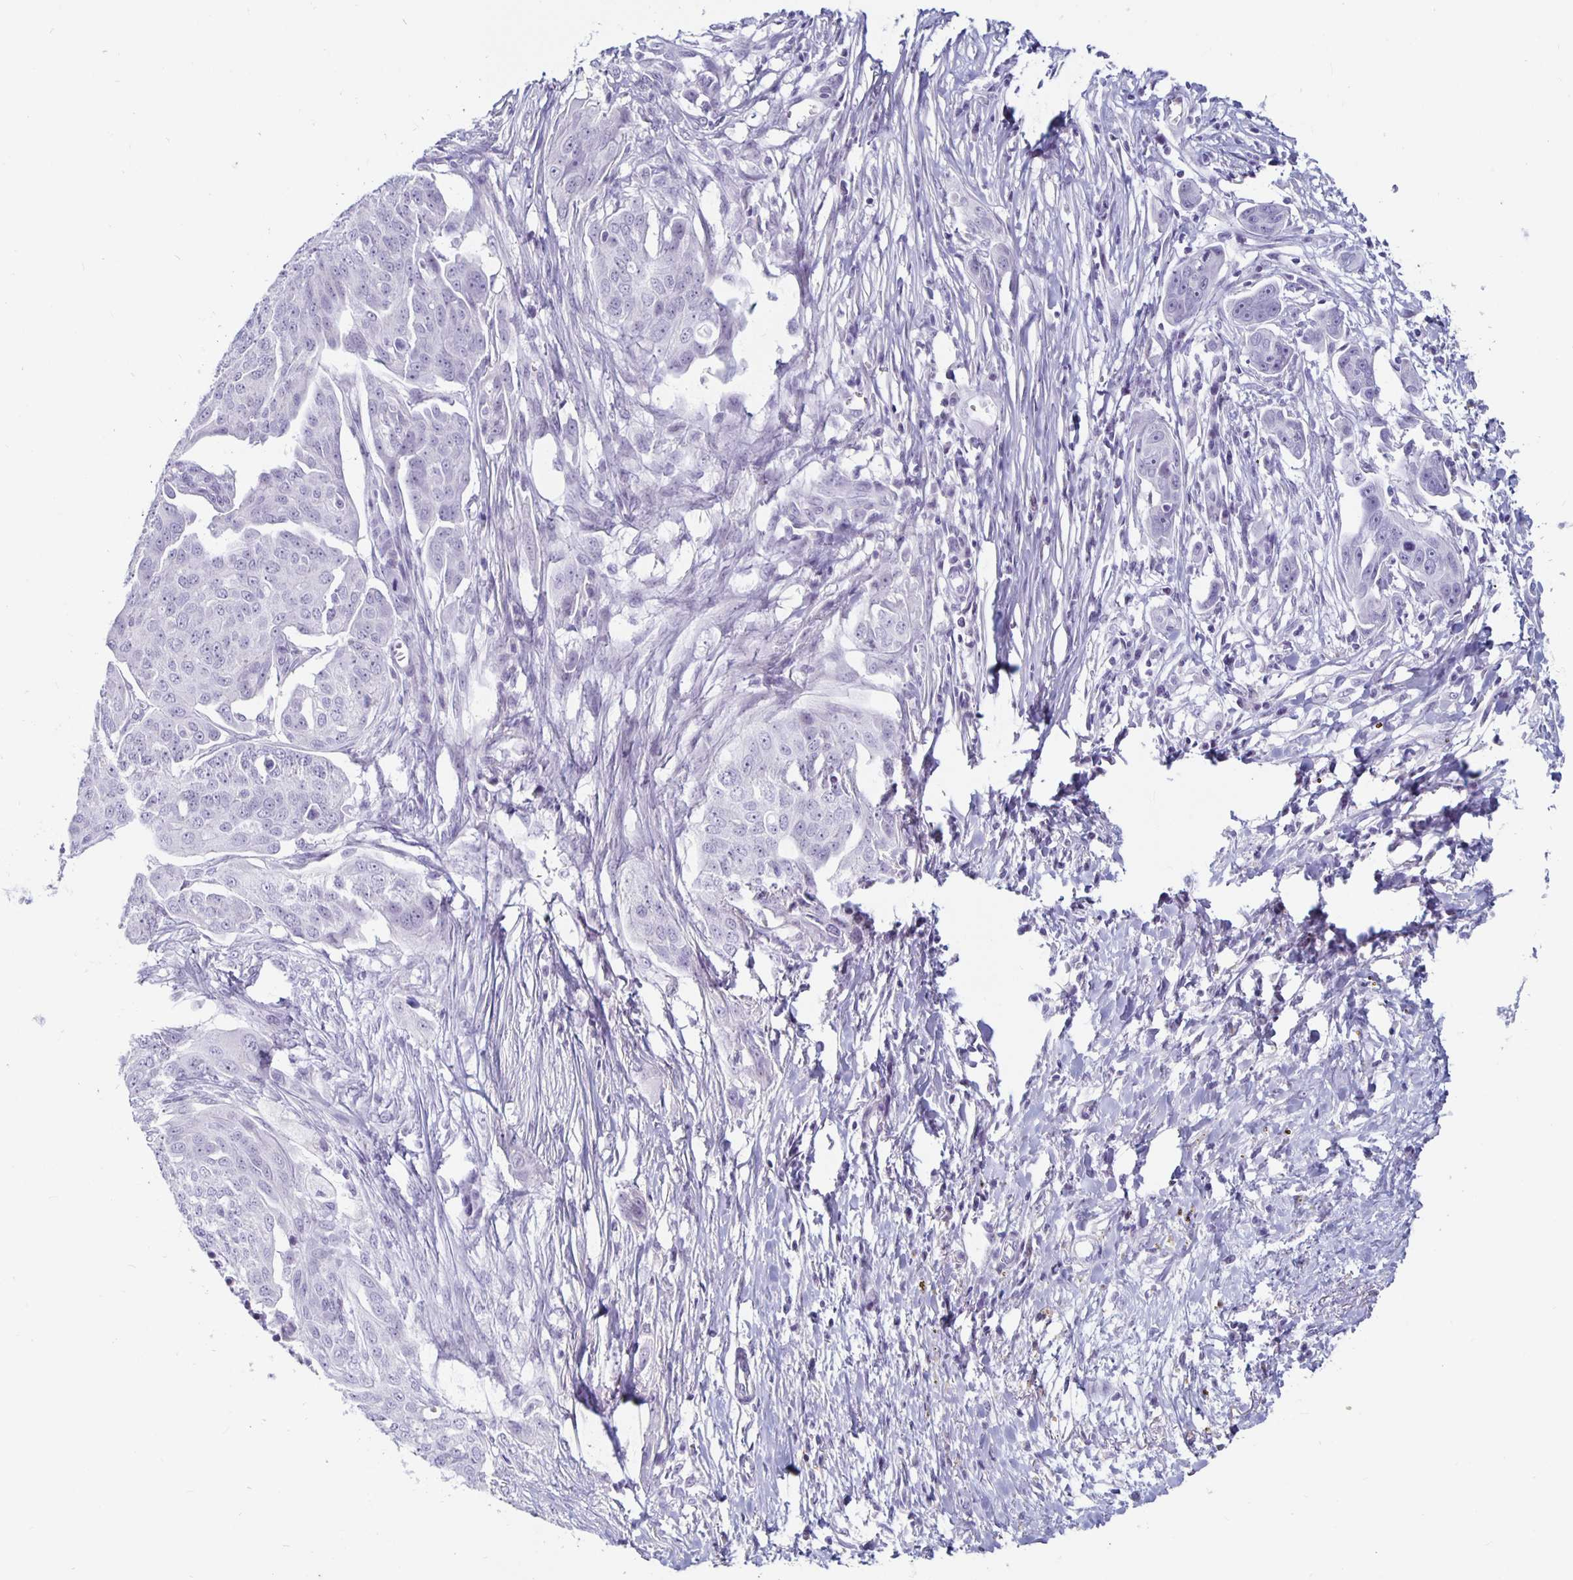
{"staining": {"intensity": "negative", "quantity": "none", "location": "none"}, "tissue": "ovarian cancer", "cell_type": "Tumor cells", "image_type": "cancer", "snomed": [{"axis": "morphology", "description": "Carcinoma, endometroid"}, {"axis": "topography", "description": "Ovary"}], "caption": "Ovarian endometroid carcinoma was stained to show a protein in brown. There is no significant staining in tumor cells.", "gene": "KCNQ2", "patient": {"sex": "female", "age": 70}}